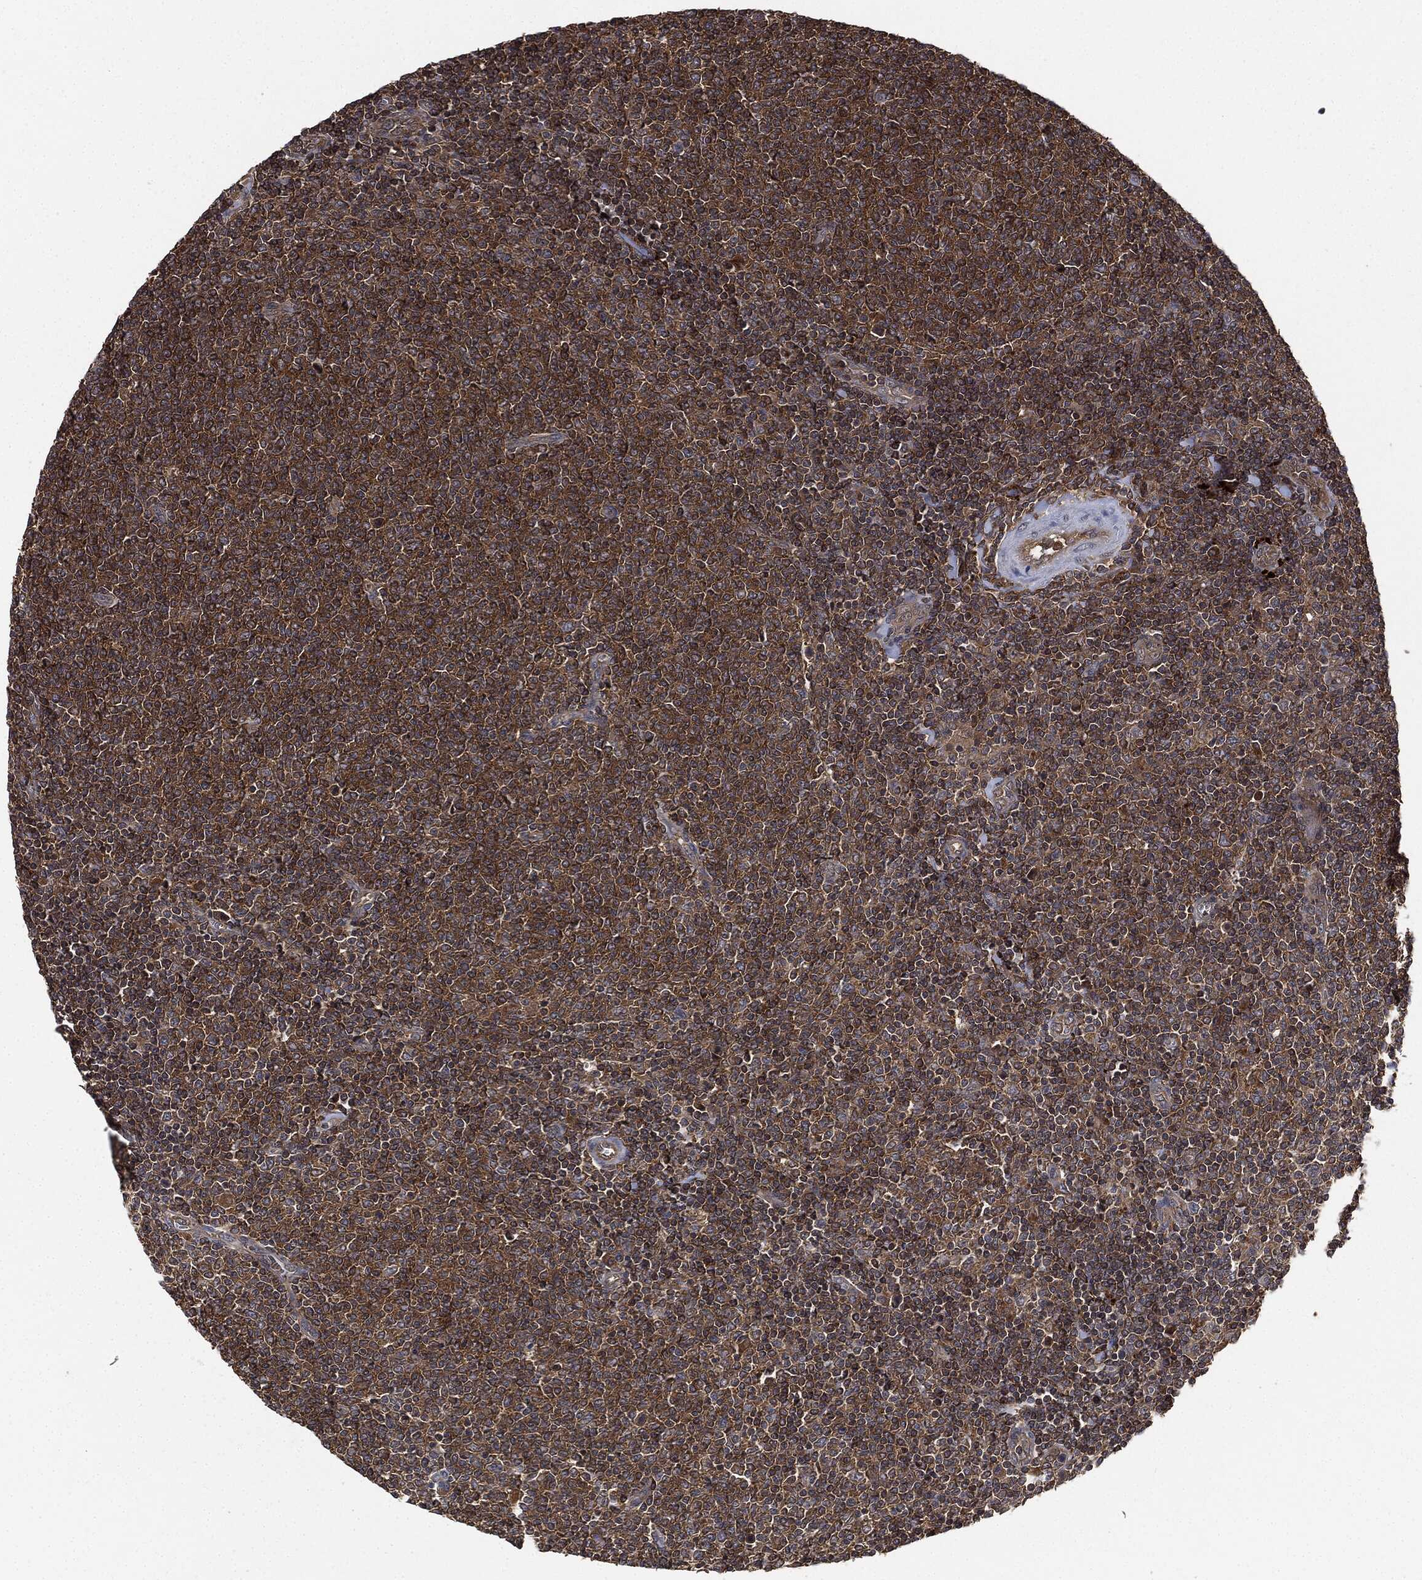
{"staining": {"intensity": "moderate", "quantity": ">75%", "location": "cytoplasmic/membranous"}, "tissue": "lymphoma", "cell_type": "Tumor cells", "image_type": "cancer", "snomed": [{"axis": "morphology", "description": "Malignant lymphoma, non-Hodgkin's type, Low grade"}, {"axis": "topography", "description": "Lymph node"}], "caption": "Protein expression analysis of human malignant lymphoma, non-Hodgkin's type (low-grade) reveals moderate cytoplasmic/membranous staining in approximately >75% of tumor cells. (DAB (3,3'-diaminobenzidine) IHC with brightfield microscopy, high magnification).", "gene": "BRAF", "patient": {"sex": "male", "age": 52}}